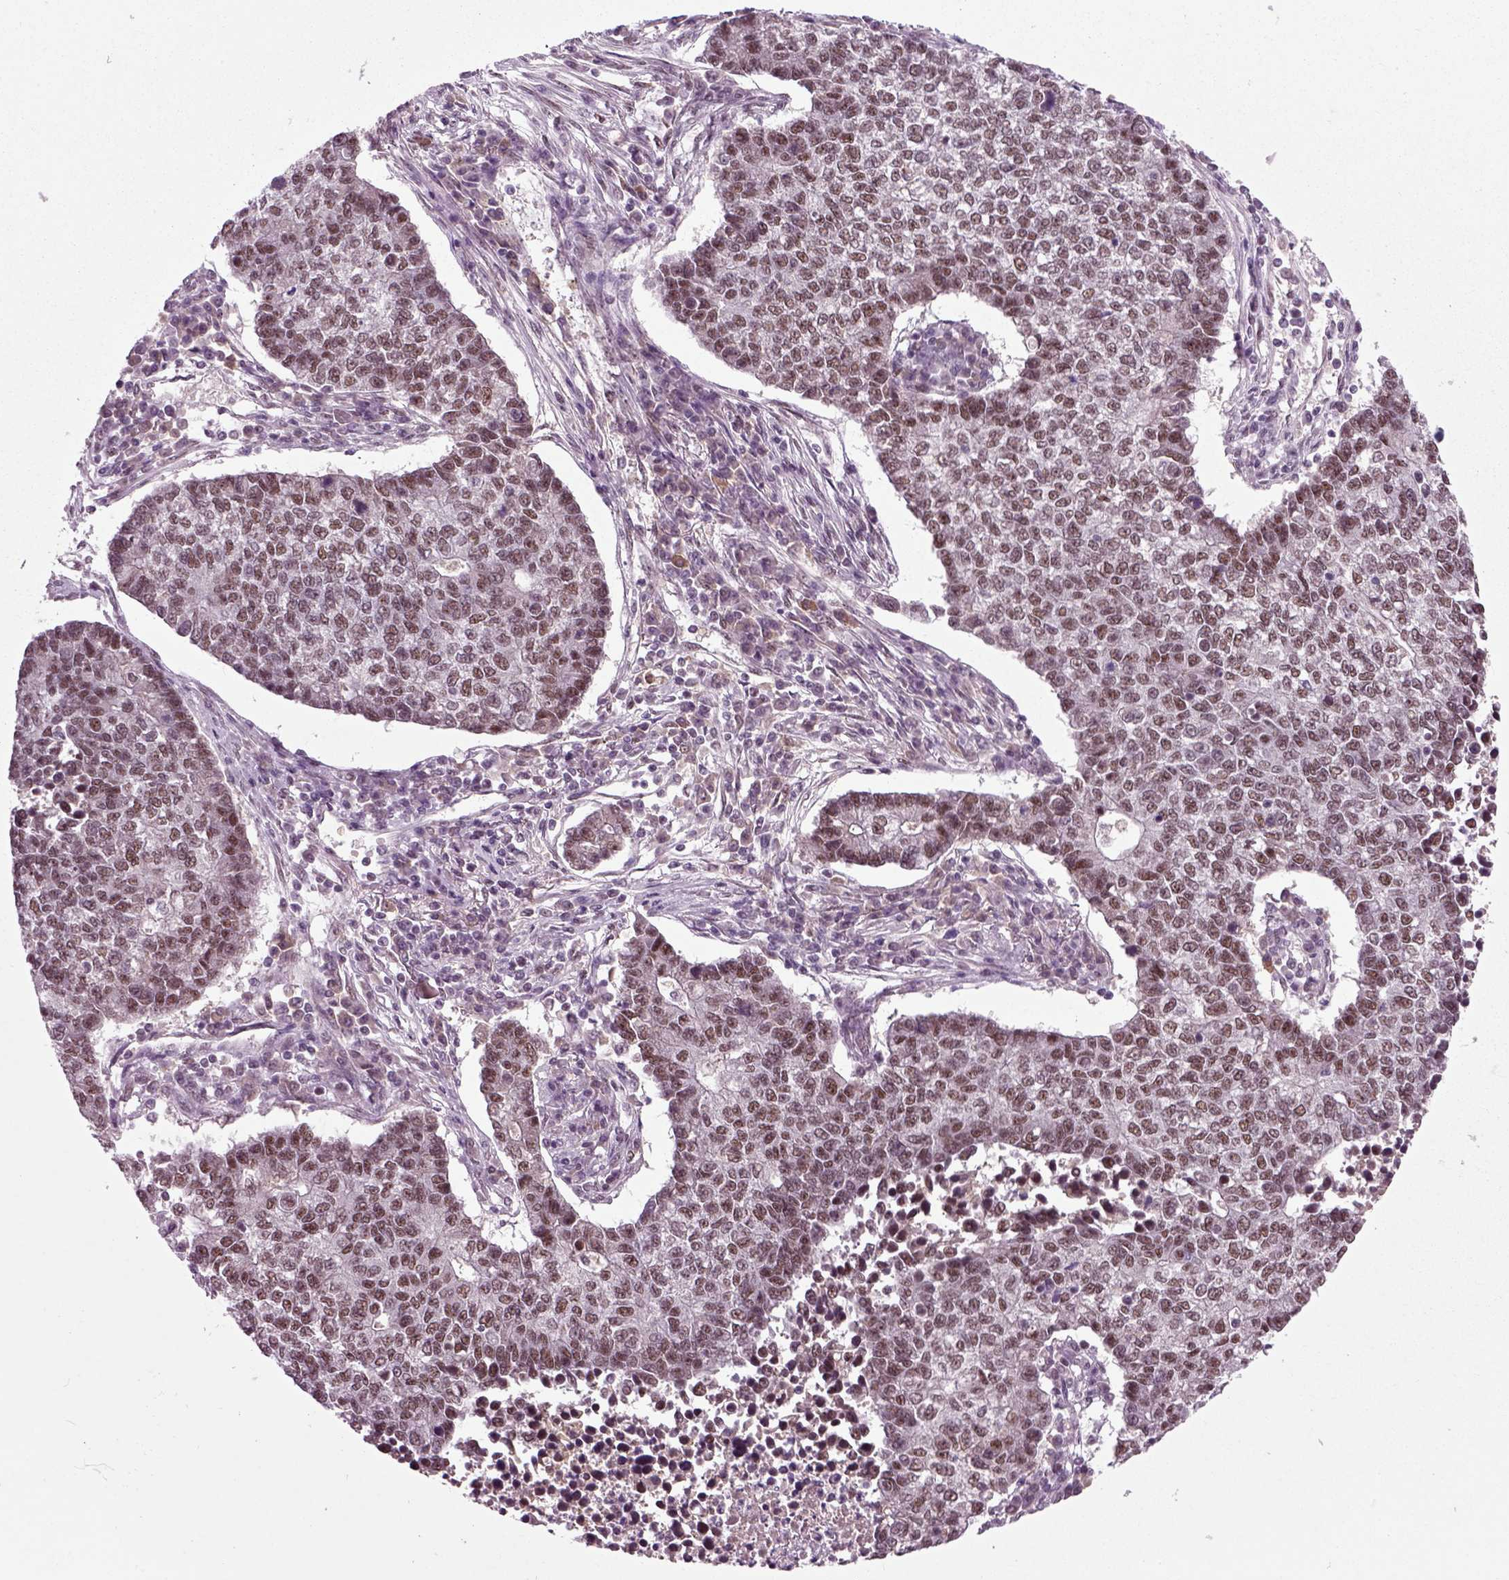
{"staining": {"intensity": "moderate", "quantity": ">75%", "location": "nuclear"}, "tissue": "lung cancer", "cell_type": "Tumor cells", "image_type": "cancer", "snomed": [{"axis": "morphology", "description": "Adenocarcinoma, NOS"}, {"axis": "topography", "description": "Lung"}], "caption": "Moderate nuclear positivity is appreciated in about >75% of tumor cells in lung cancer. (Brightfield microscopy of DAB IHC at high magnification).", "gene": "RCOR3", "patient": {"sex": "male", "age": 57}}